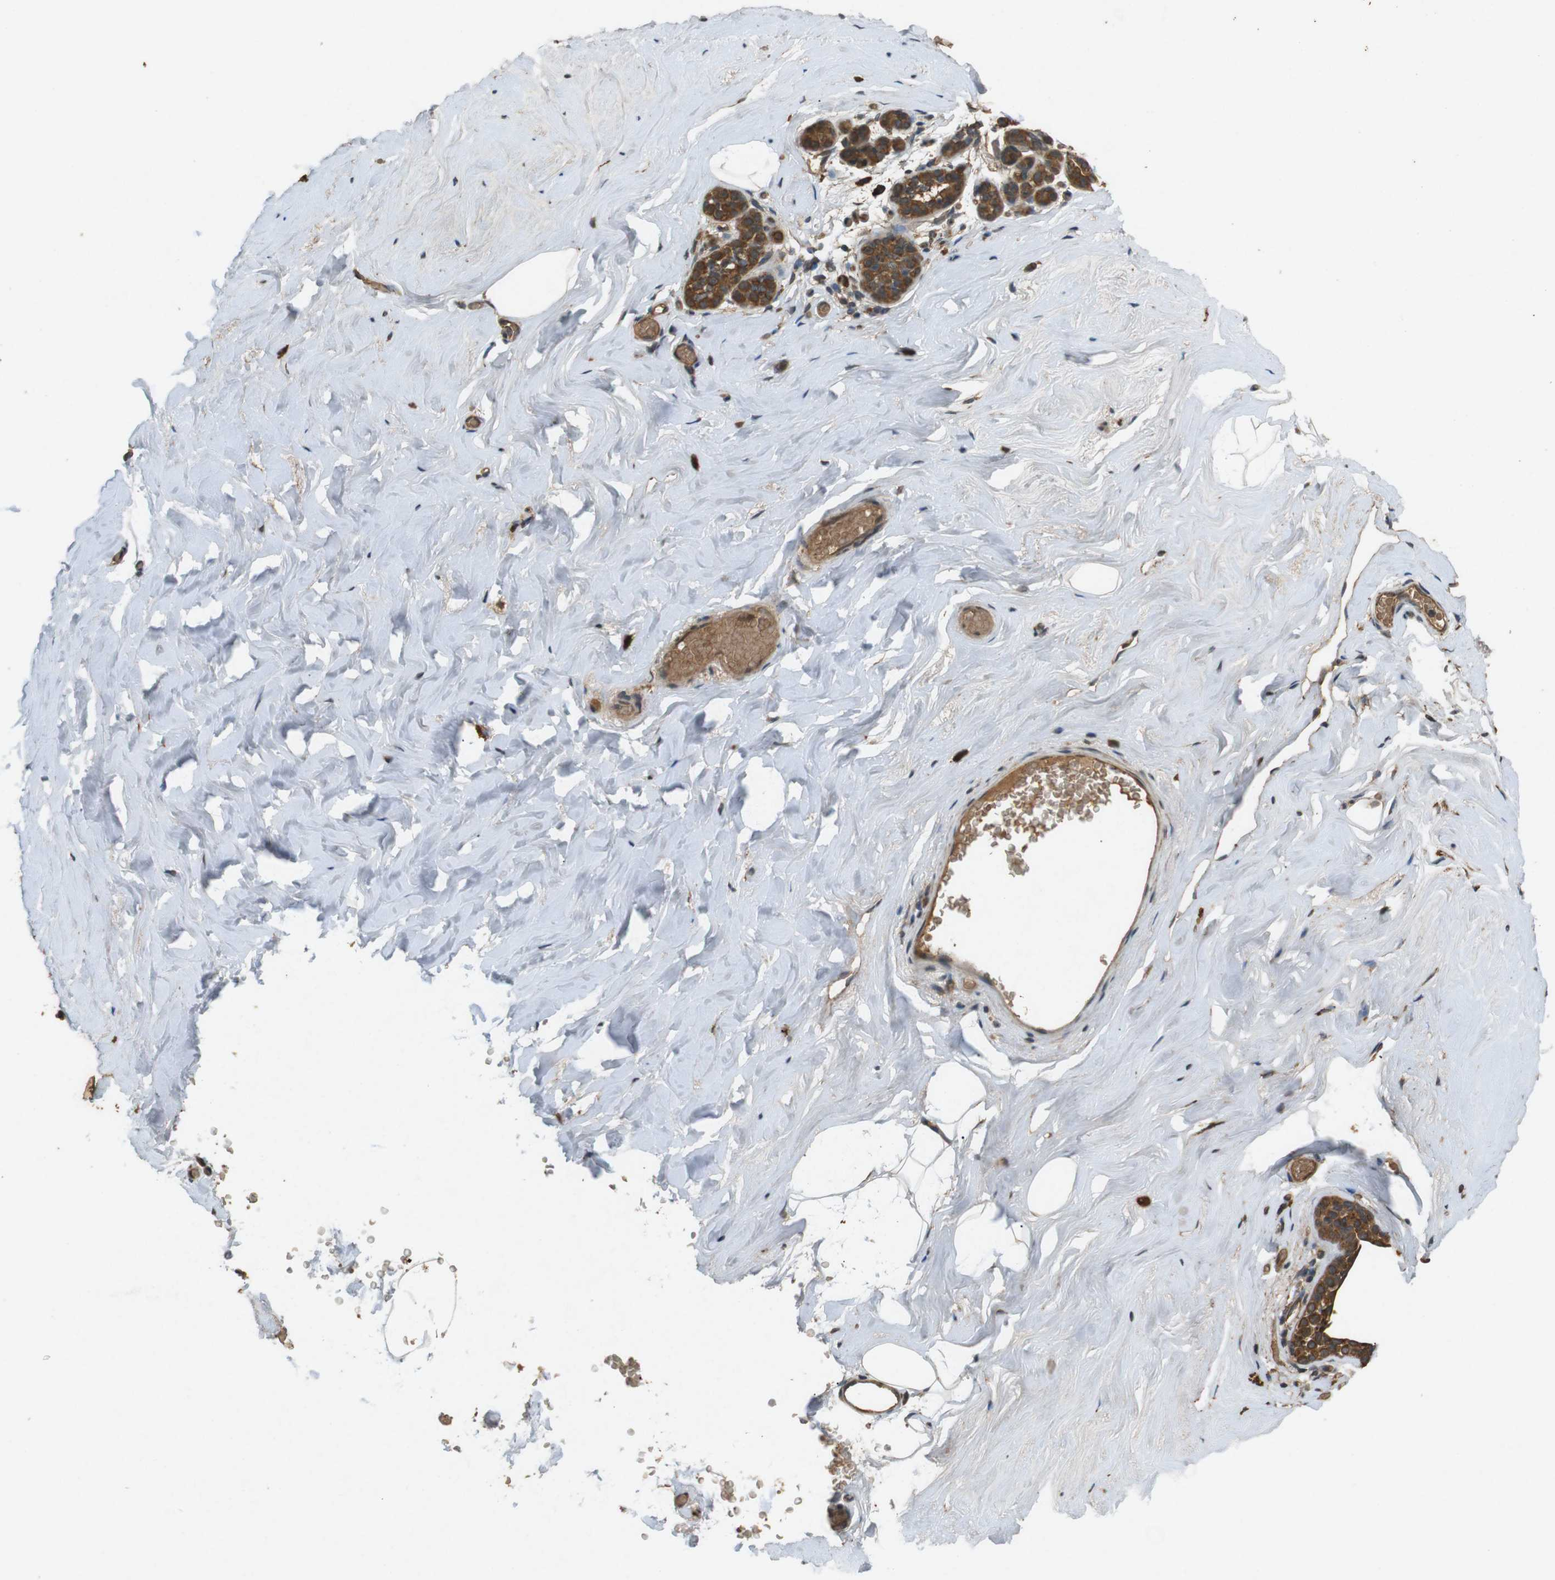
{"staining": {"intensity": "negative", "quantity": "none", "location": "none"}, "tissue": "breast", "cell_type": "Adipocytes", "image_type": "normal", "snomed": [{"axis": "morphology", "description": "Normal tissue, NOS"}, {"axis": "topography", "description": "Breast"}], "caption": "Immunohistochemistry (IHC) image of normal human breast stained for a protein (brown), which demonstrates no positivity in adipocytes. (DAB immunohistochemistry (IHC) visualized using brightfield microscopy, high magnification).", "gene": "TAP1", "patient": {"sex": "female", "age": 75}}